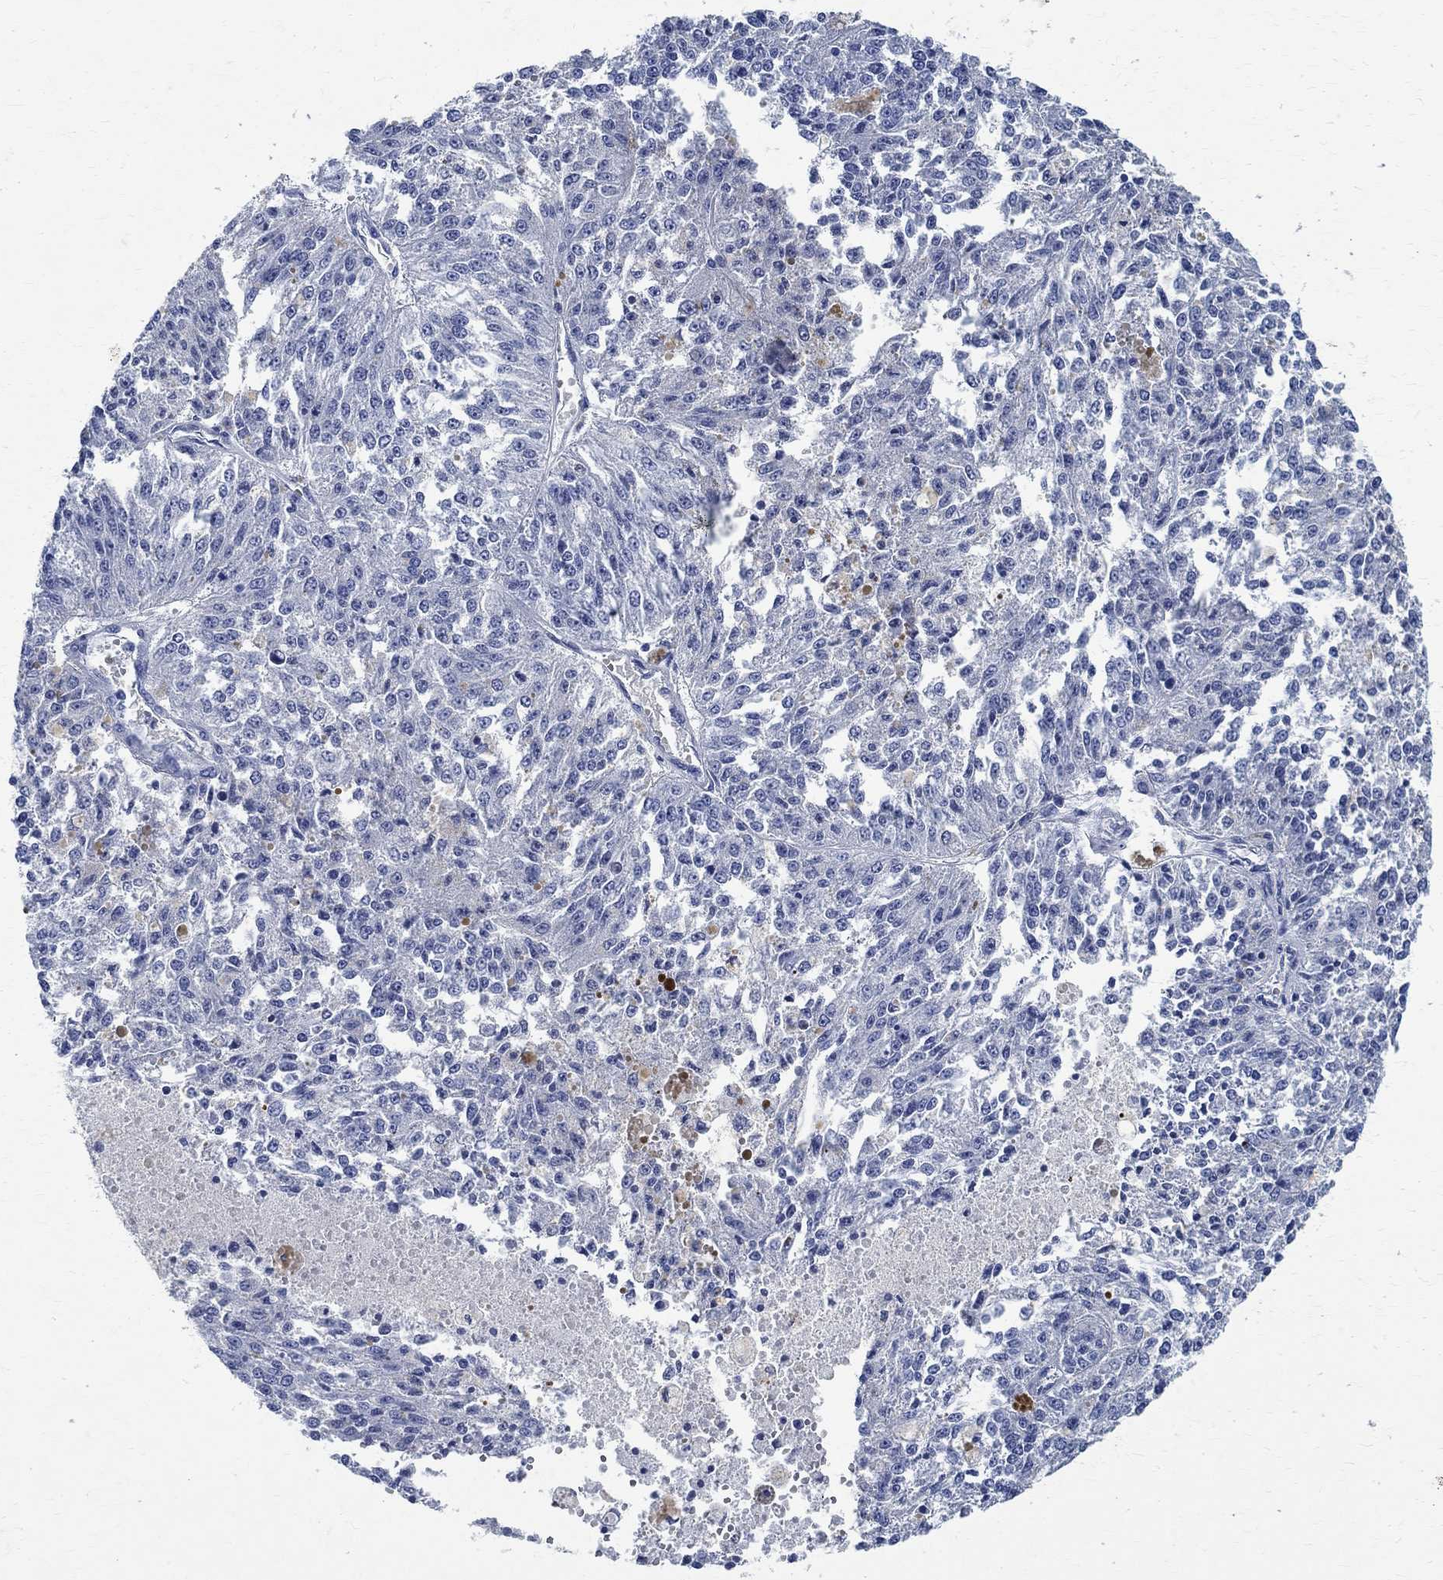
{"staining": {"intensity": "negative", "quantity": "none", "location": "none"}, "tissue": "melanoma", "cell_type": "Tumor cells", "image_type": "cancer", "snomed": [{"axis": "morphology", "description": "Malignant melanoma, Metastatic site"}, {"axis": "topography", "description": "Lymph node"}], "caption": "Protein analysis of melanoma exhibits no significant staining in tumor cells.", "gene": "TMEM221", "patient": {"sex": "female", "age": 64}}